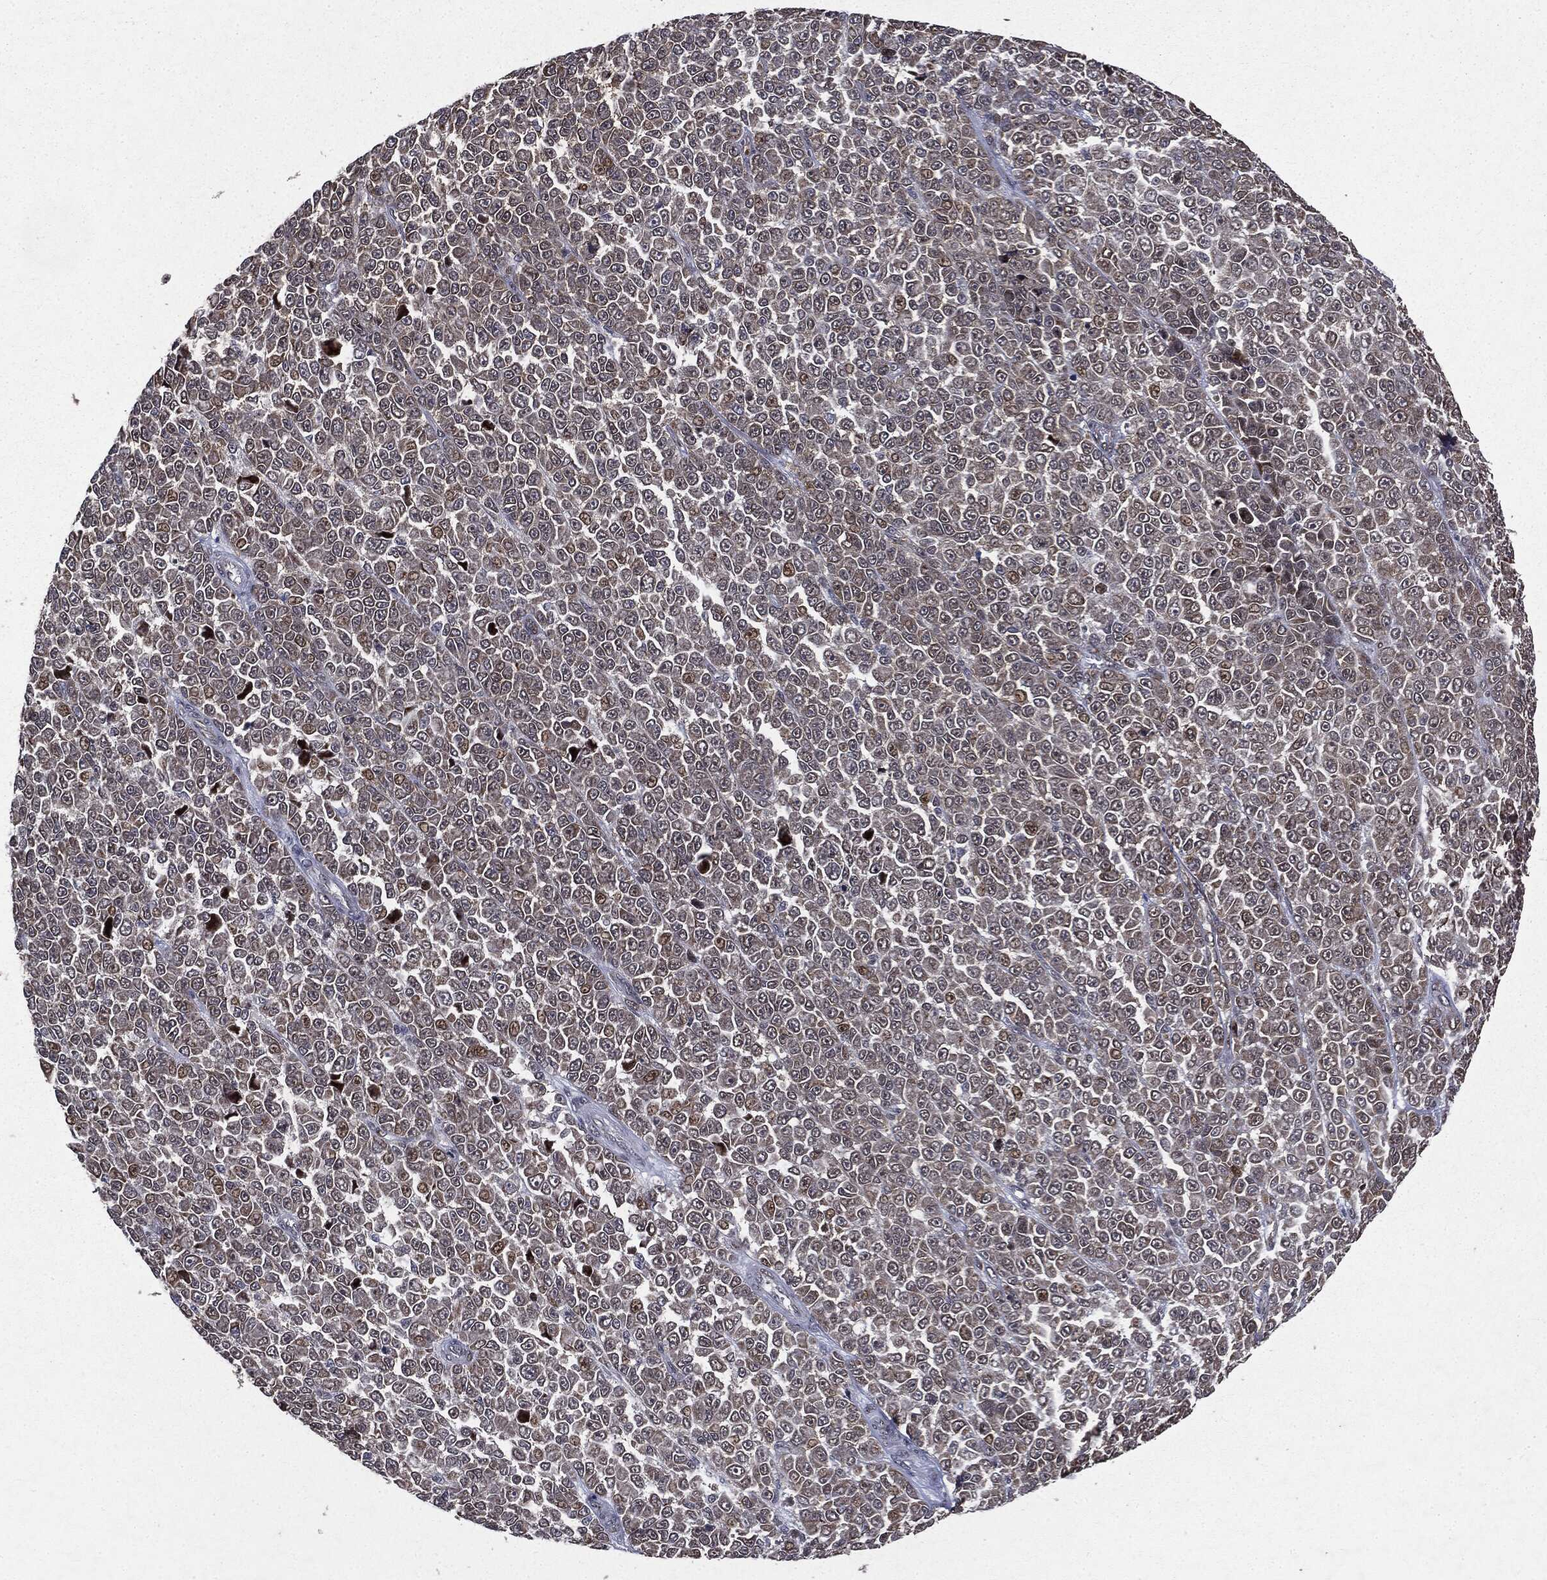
{"staining": {"intensity": "moderate", "quantity": "<25%", "location": "cytoplasmic/membranous"}, "tissue": "melanoma", "cell_type": "Tumor cells", "image_type": "cancer", "snomed": [{"axis": "morphology", "description": "Malignant melanoma, NOS"}, {"axis": "topography", "description": "Skin"}], "caption": "There is low levels of moderate cytoplasmic/membranous positivity in tumor cells of malignant melanoma, as demonstrated by immunohistochemical staining (brown color).", "gene": "PLPPR2", "patient": {"sex": "female", "age": 95}}